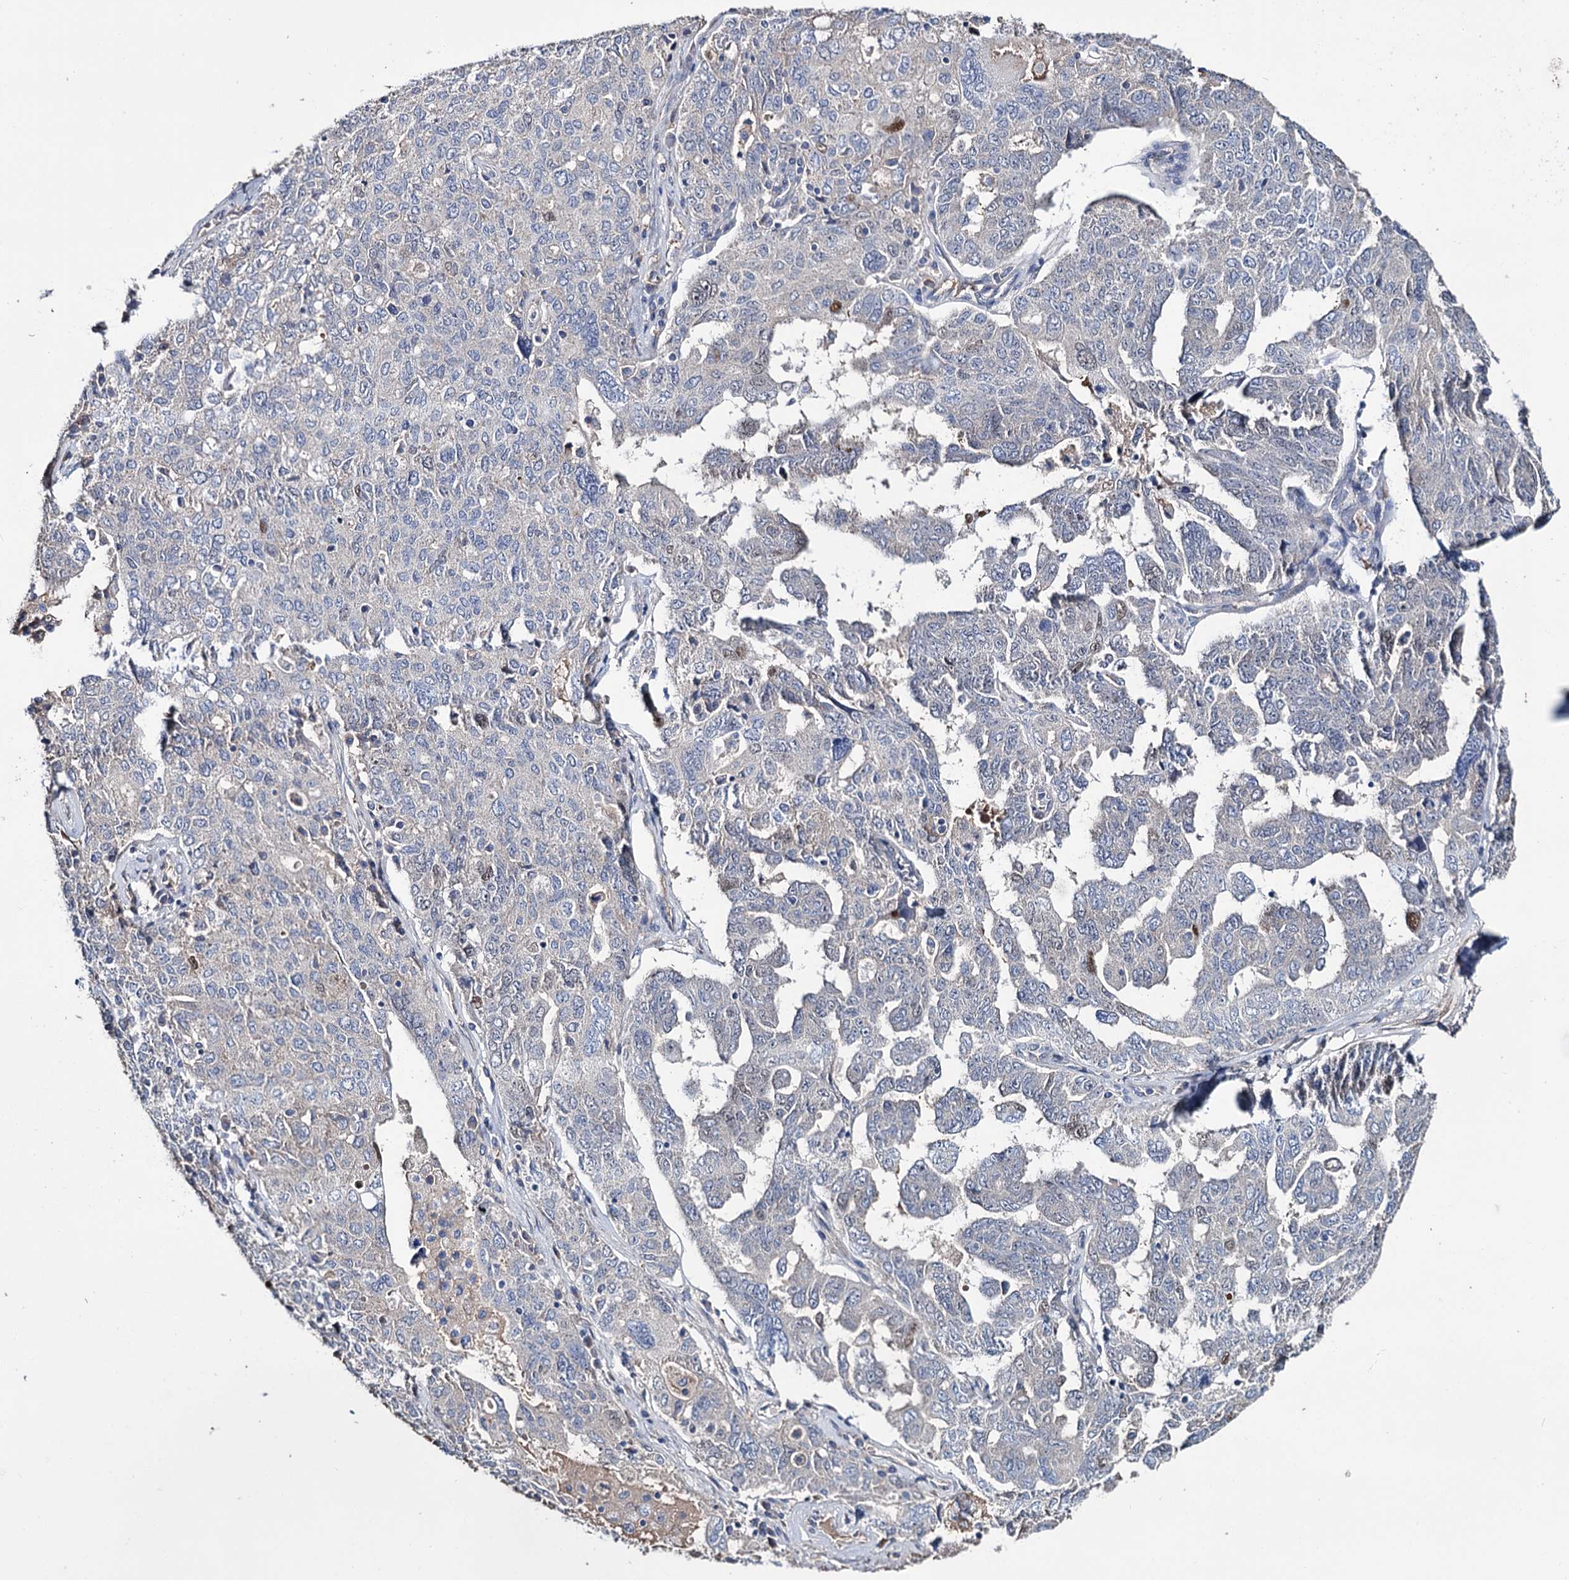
{"staining": {"intensity": "negative", "quantity": "none", "location": "none"}, "tissue": "ovarian cancer", "cell_type": "Tumor cells", "image_type": "cancer", "snomed": [{"axis": "morphology", "description": "Carcinoma, endometroid"}, {"axis": "topography", "description": "Ovary"}], "caption": "Ovarian cancer was stained to show a protein in brown. There is no significant expression in tumor cells.", "gene": "EPB41L5", "patient": {"sex": "female", "age": 62}}